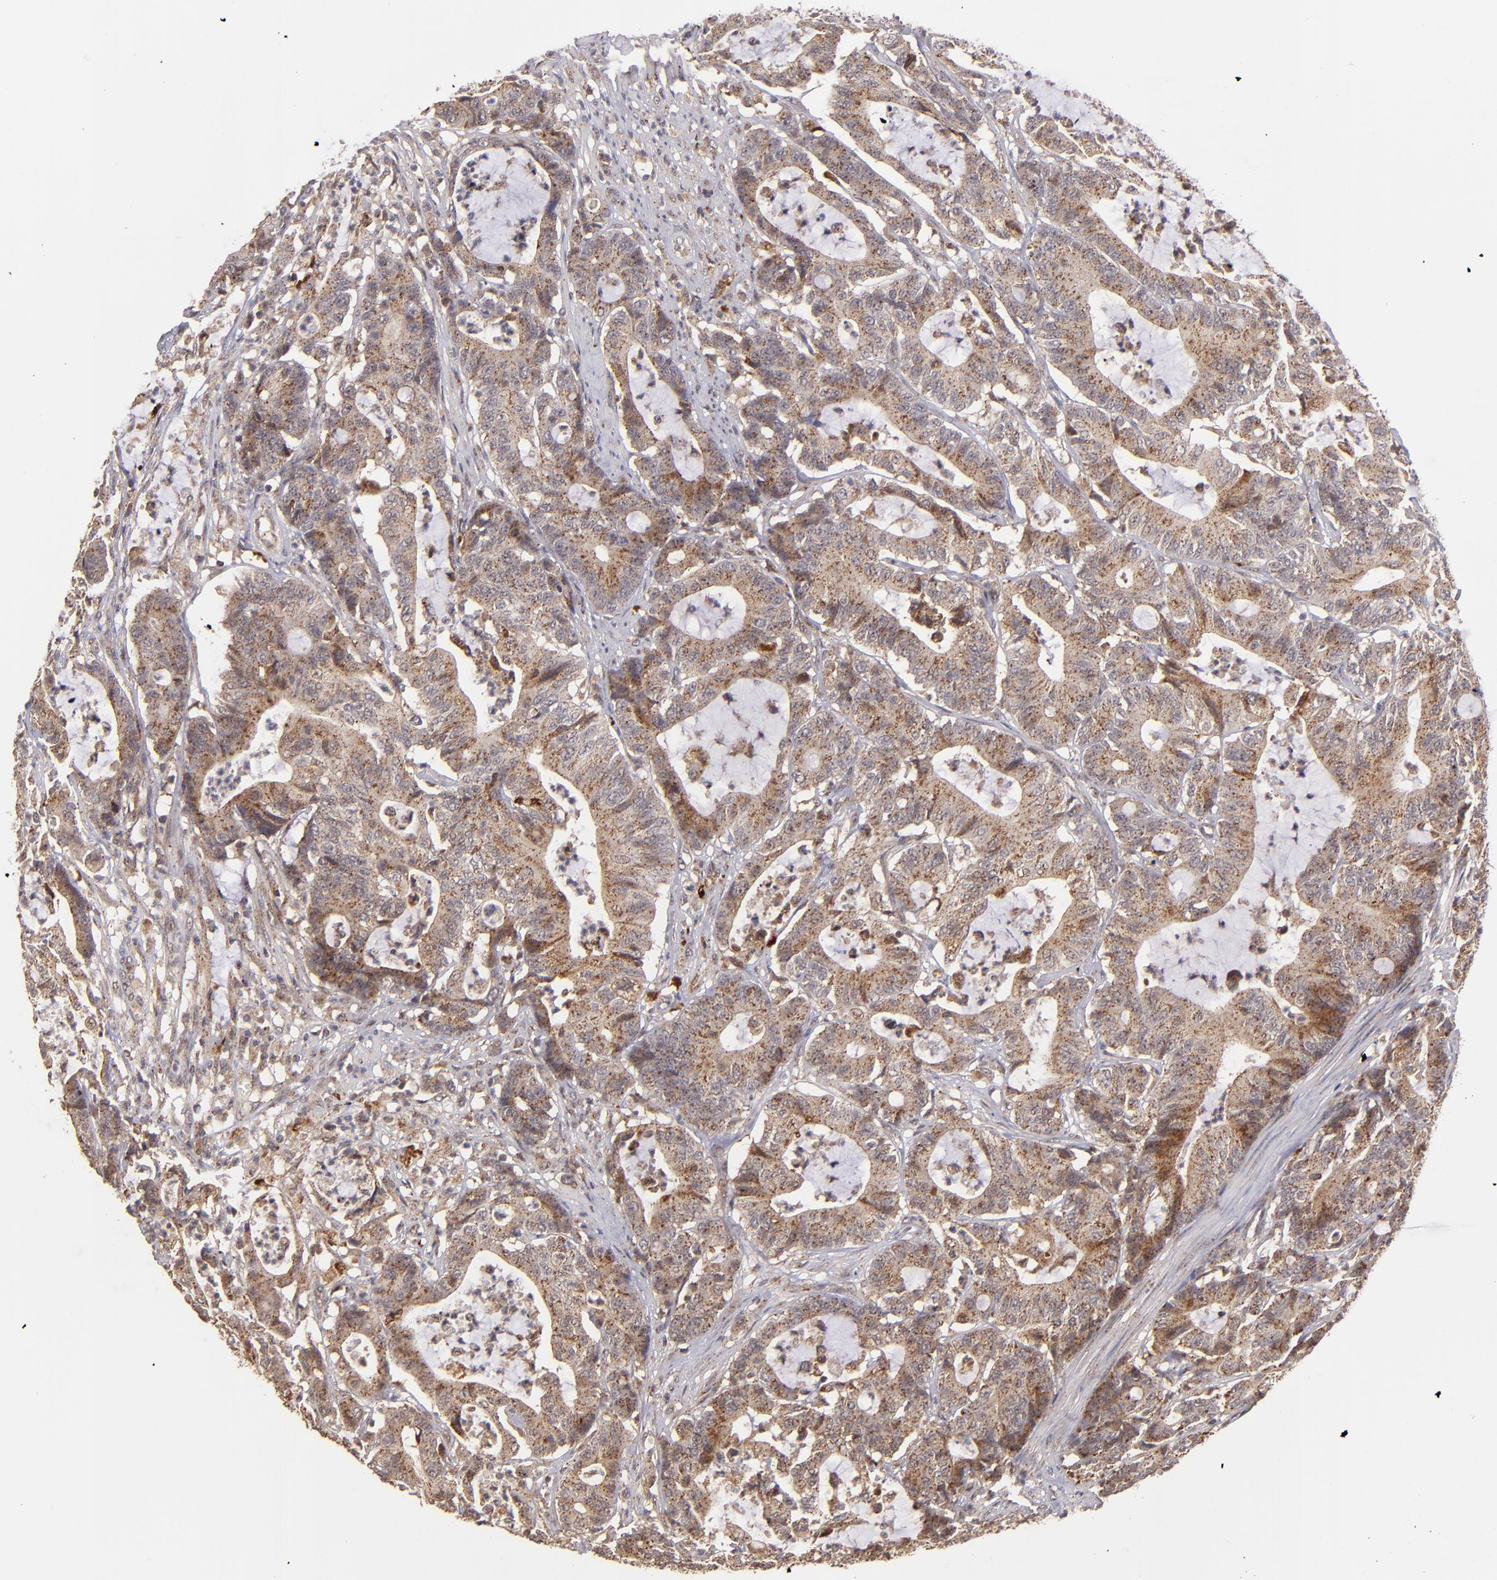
{"staining": {"intensity": "moderate", "quantity": ">75%", "location": "cytoplasmic/membranous"}, "tissue": "colorectal cancer", "cell_type": "Tumor cells", "image_type": "cancer", "snomed": [{"axis": "morphology", "description": "Adenocarcinoma, NOS"}, {"axis": "topography", "description": "Colon"}], "caption": "Immunohistochemistry photomicrograph of human colorectal cancer (adenocarcinoma) stained for a protein (brown), which shows medium levels of moderate cytoplasmic/membranous positivity in about >75% of tumor cells.", "gene": "ZFYVE1", "patient": {"sex": "female", "age": 84}}